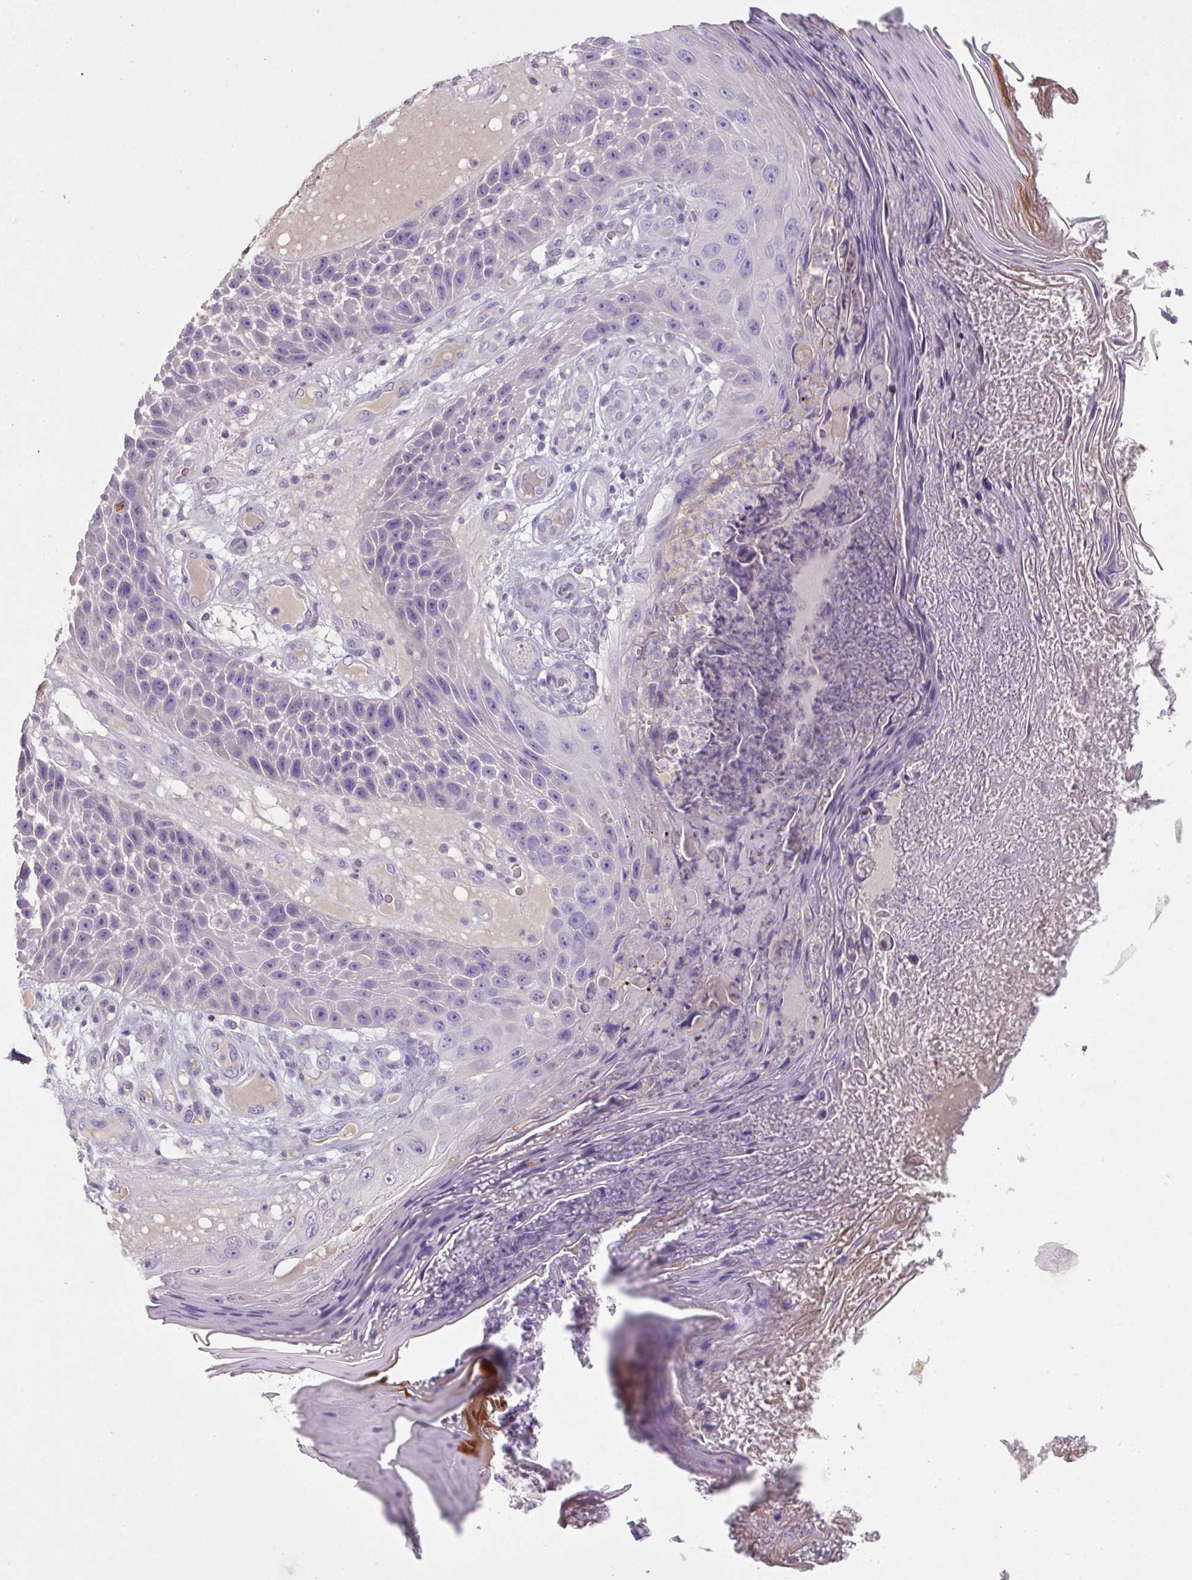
{"staining": {"intensity": "negative", "quantity": "none", "location": "none"}, "tissue": "skin cancer", "cell_type": "Tumor cells", "image_type": "cancer", "snomed": [{"axis": "morphology", "description": "Squamous cell carcinoma, NOS"}, {"axis": "topography", "description": "Skin"}], "caption": "Immunohistochemistry histopathology image of skin cancer (squamous cell carcinoma) stained for a protein (brown), which exhibits no positivity in tumor cells.", "gene": "OR6C6", "patient": {"sex": "female", "age": 88}}